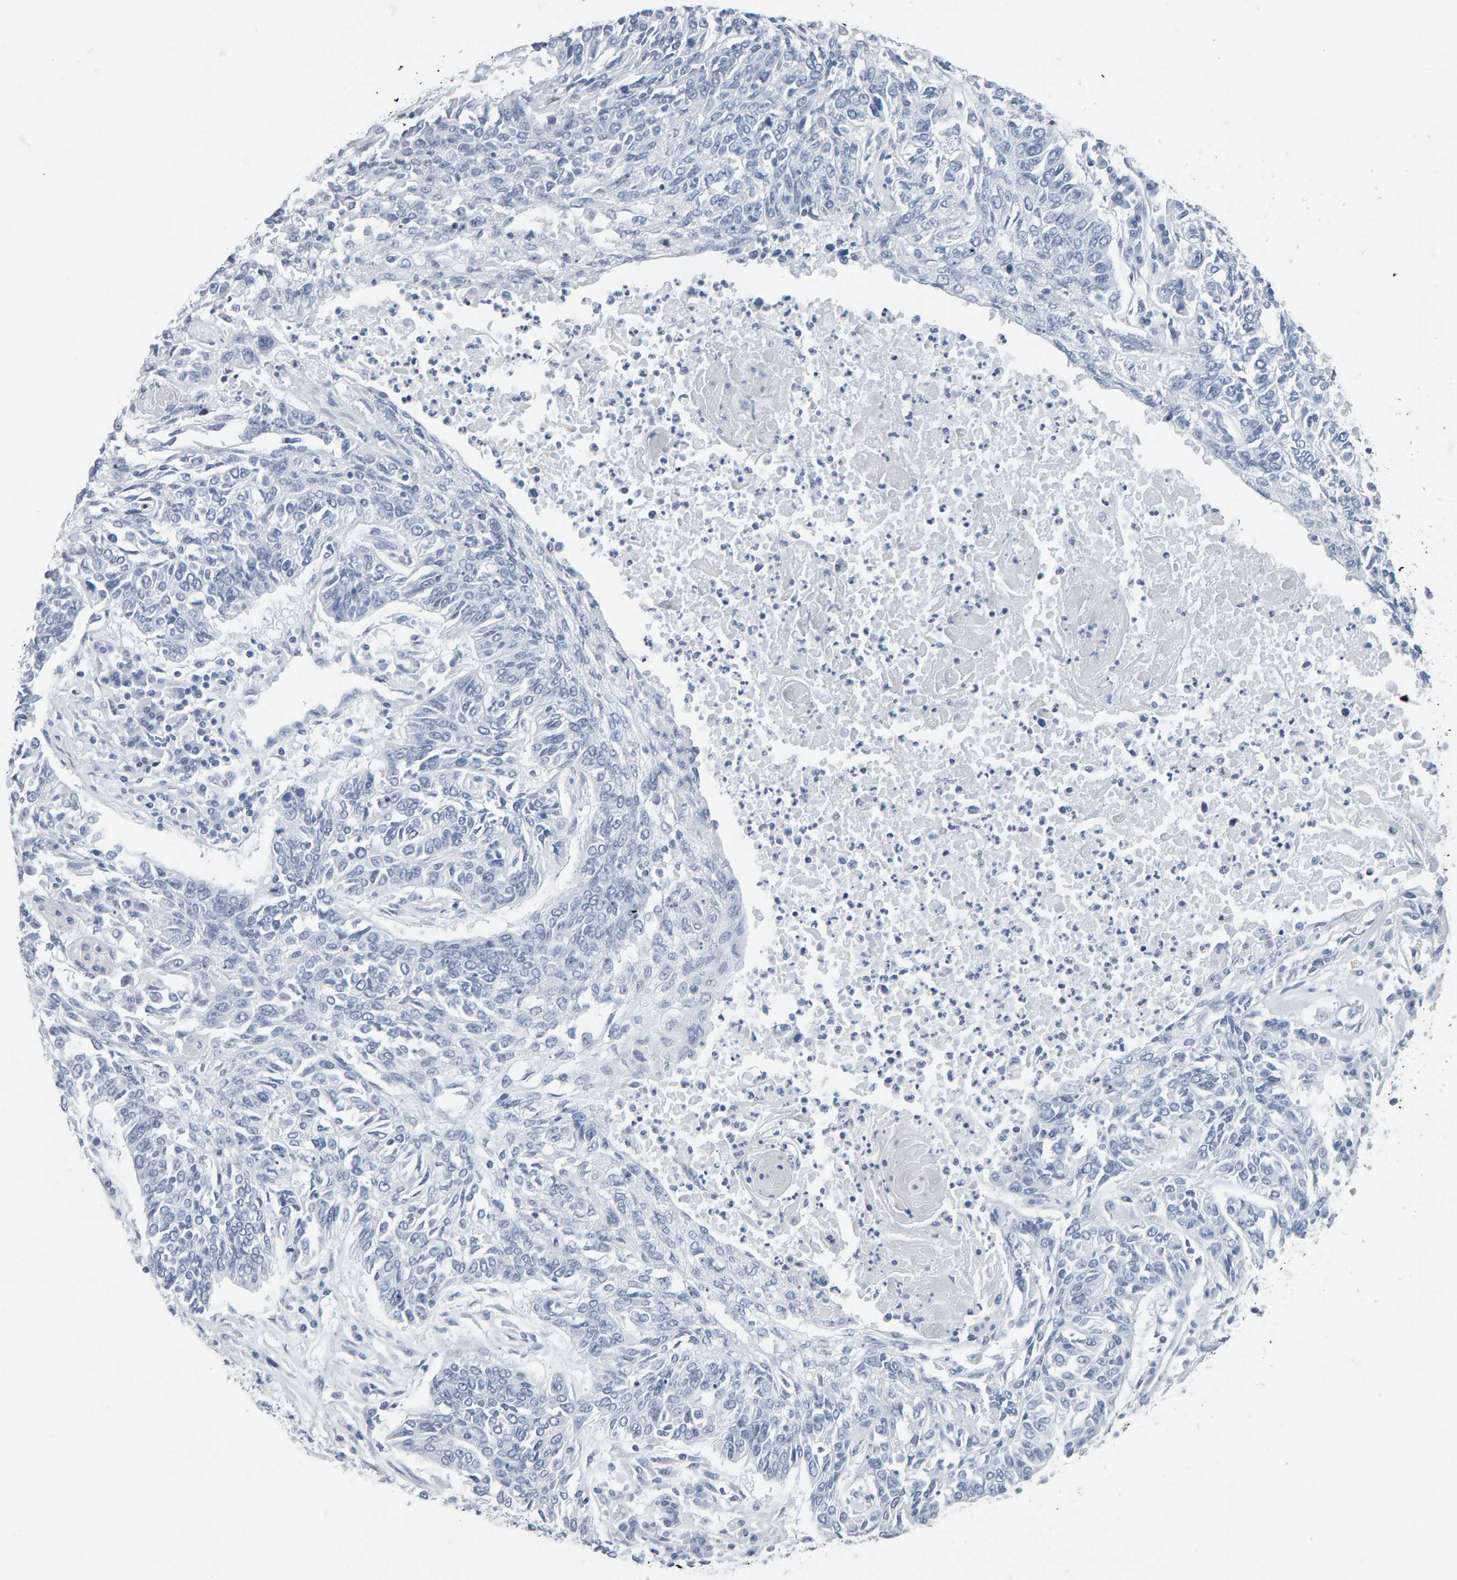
{"staining": {"intensity": "negative", "quantity": "none", "location": "none"}, "tissue": "lung cancer", "cell_type": "Tumor cells", "image_type": "cancer", "snomed": [{"axis": "morphology", "description": "Normal tissue, NOS"}, {"axis": "morphology", "description": "Squamous cell carcinoma, NOS"}, {"axis": "topography", "description": "Cartilage tissue"}, {"axis": "topography", "description": "Bronchus"}, {"axis": "topography", "description": "Lung"}], "caption": "Human lung cancer stained for a protein using immunohistochemistry (IHC) demonstrates no positivity in tumor cells.", "gene": "SPACA3", "patient": {"sex": "female", "age": 49}}